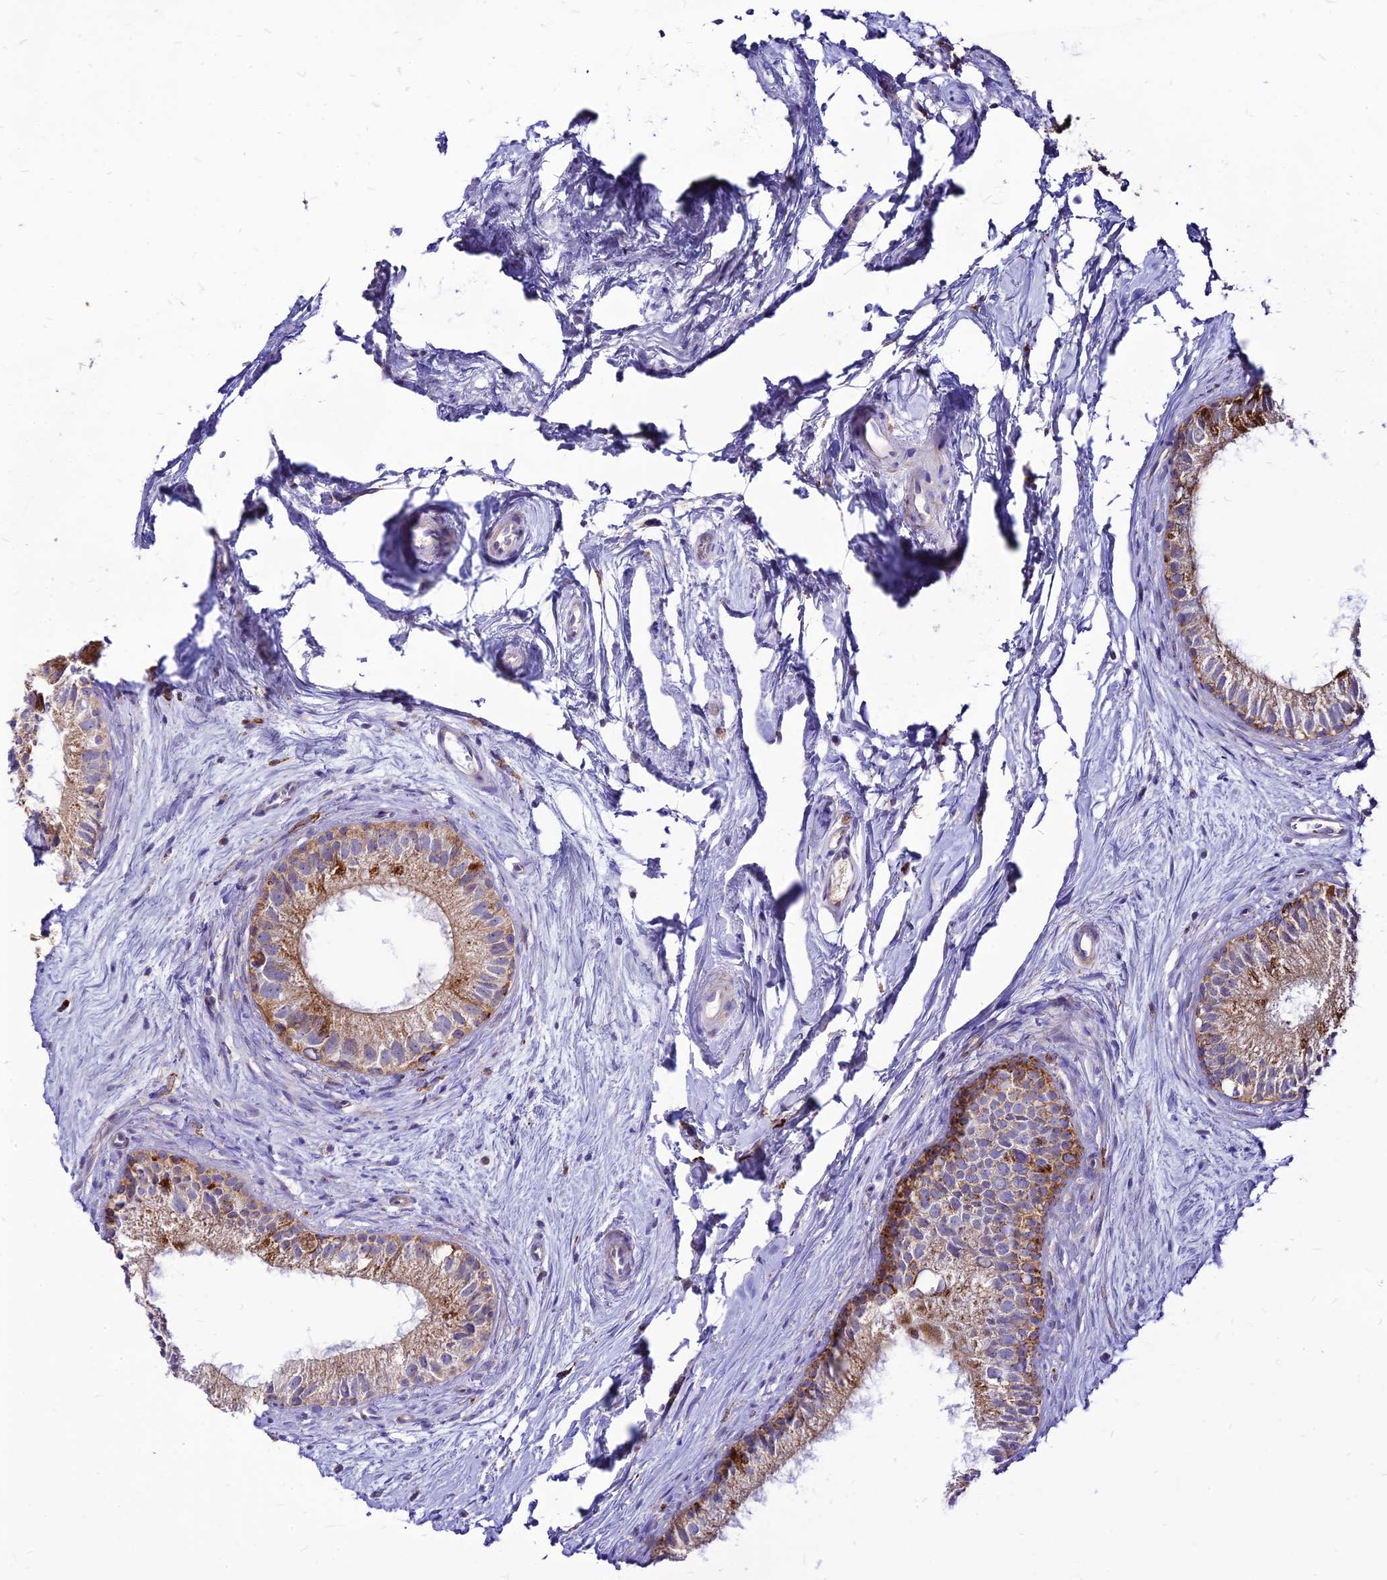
{"staining": {"intensity": "strong", "quantity": ">75%", "location": "cytoplasmic/membranous"}, "tissue": "epididymis", "cell_type": "Glandular cells", "image_type": "normal", "snomed": [{"axis": "morphology", "description": "Normal tissue, NOS"}, {"axis": "topography", "description": "Epididymis"}], "caption": "Approximately >75% of glandular cells in unremarkable epididymis exhibit strong cytoplasmic/membranous protein expression as visualized by brown immunohistochemical staining.", "gene": "ECI1", "patient": {"sex": "male", "age": 71}}